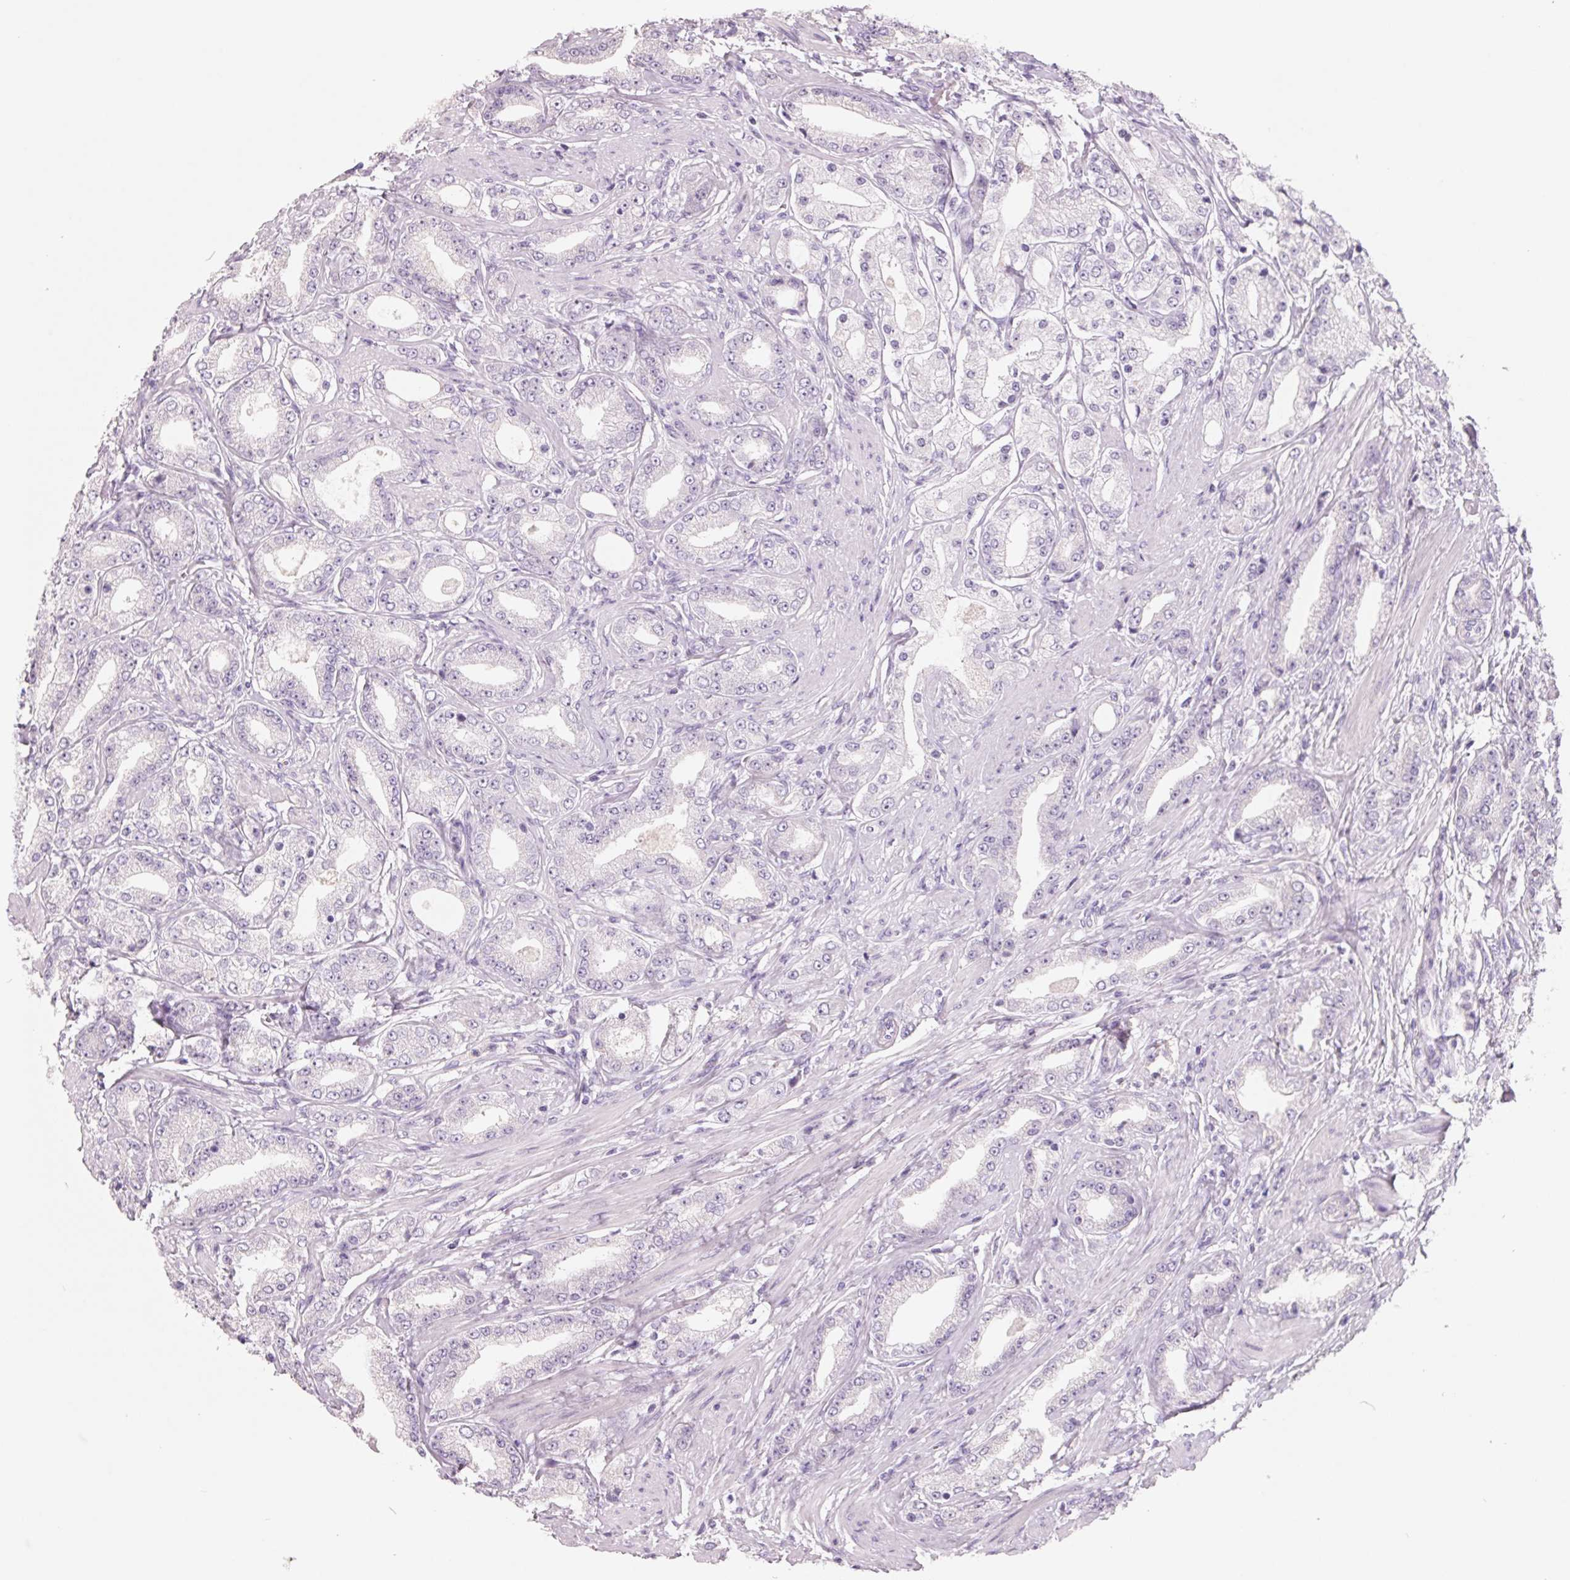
{"staining": {"intensity": "negative", "quantity": "none", "location": "none"}, "tissue": "prostate cancer", "cell_type": "Tumor cells", "image_type": "cancer", "snomed": [{"axis": "morphology", "description": "Adenocarcinoma, High grade"}, {"axis": "topography", "description": "Prostate"}], "caption": "Human prostate cancer stained for a protein using immunohistochemistry (IHC) demonstrates no staining in tumor cells.", "gene": "FTCD", "patient": {"sex": "male", "age": 67}}